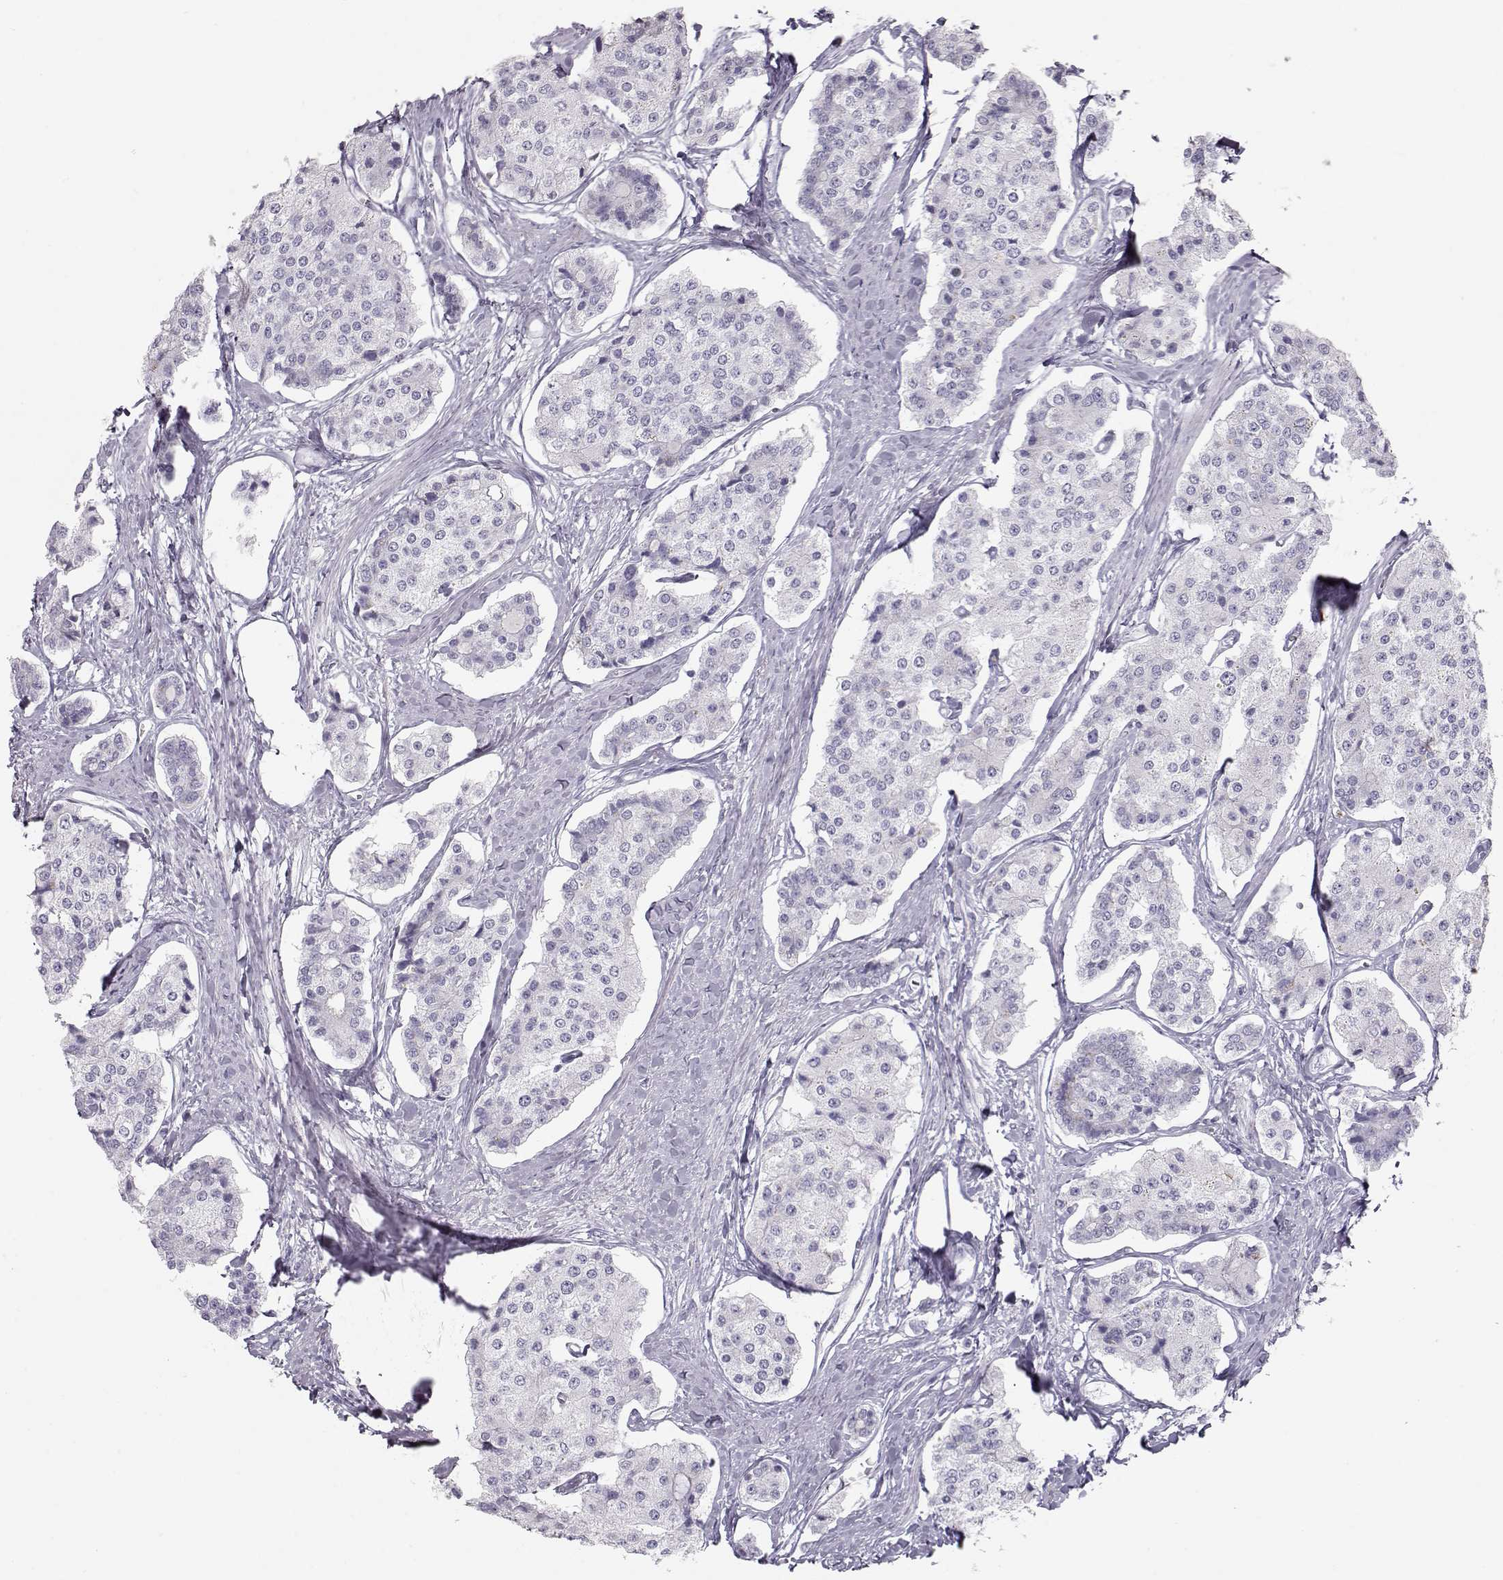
{"staining": {"intensity": "negative", "quantity": "none", "location": "none"}, "tissue": "carcinoid", "cell_type": "Tumor cells", "image_type": "cancer", "snomed": [{"axis": "morphology", "description": "Carcinoid, malignant, NOS"}, {"axis": "topography", "description": "Small intestine"}], "caption": "Protein analysis of carcinoid (malignant) shows no significant staining in tumor cells. Brightfield microscopy of IHC stained with DAB (brown) and hematoxylin (blue), captured at high magnification.", "gene": "MIP", "patient": {"sex": "female", "age": 65}}